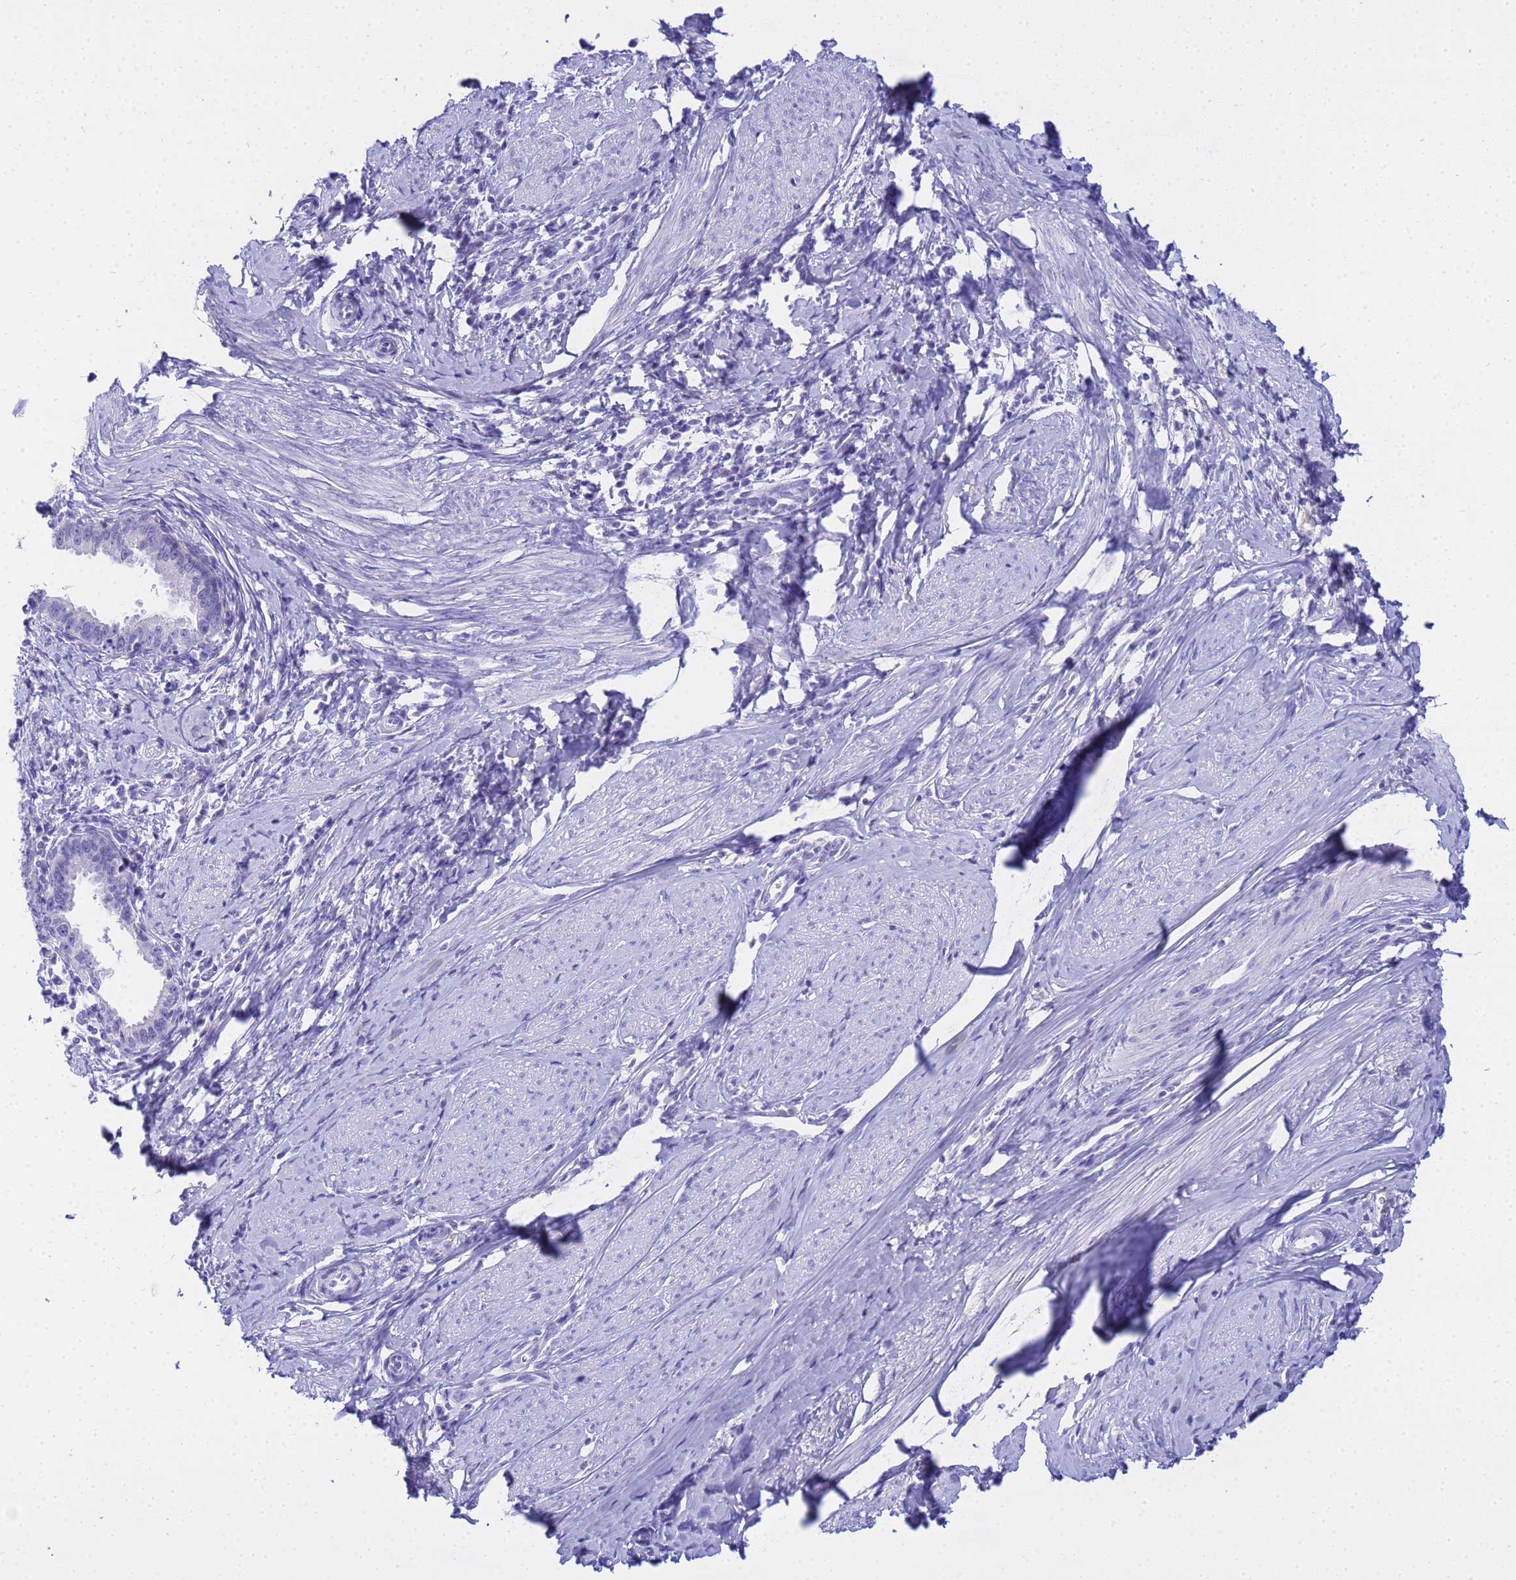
{"staining": {"intensity": "negative", "quantity": "none", "location": "none"}, "tissue": "cervical cancer", "cell_type": "Tumor cells", "image_type": "cancer", "snomed": [{"axis": "morphology", "description": "Adenocarcinoma, NOS"}, {"axis": "topography", "description": "Cervix"}], "caption": "Cervical adenocarcinoma stained for a protein using immunohistochemistry displays no staining tumor cells.", "gene": "AQP12A", "patient": {"sex": "female", "age": 36}}